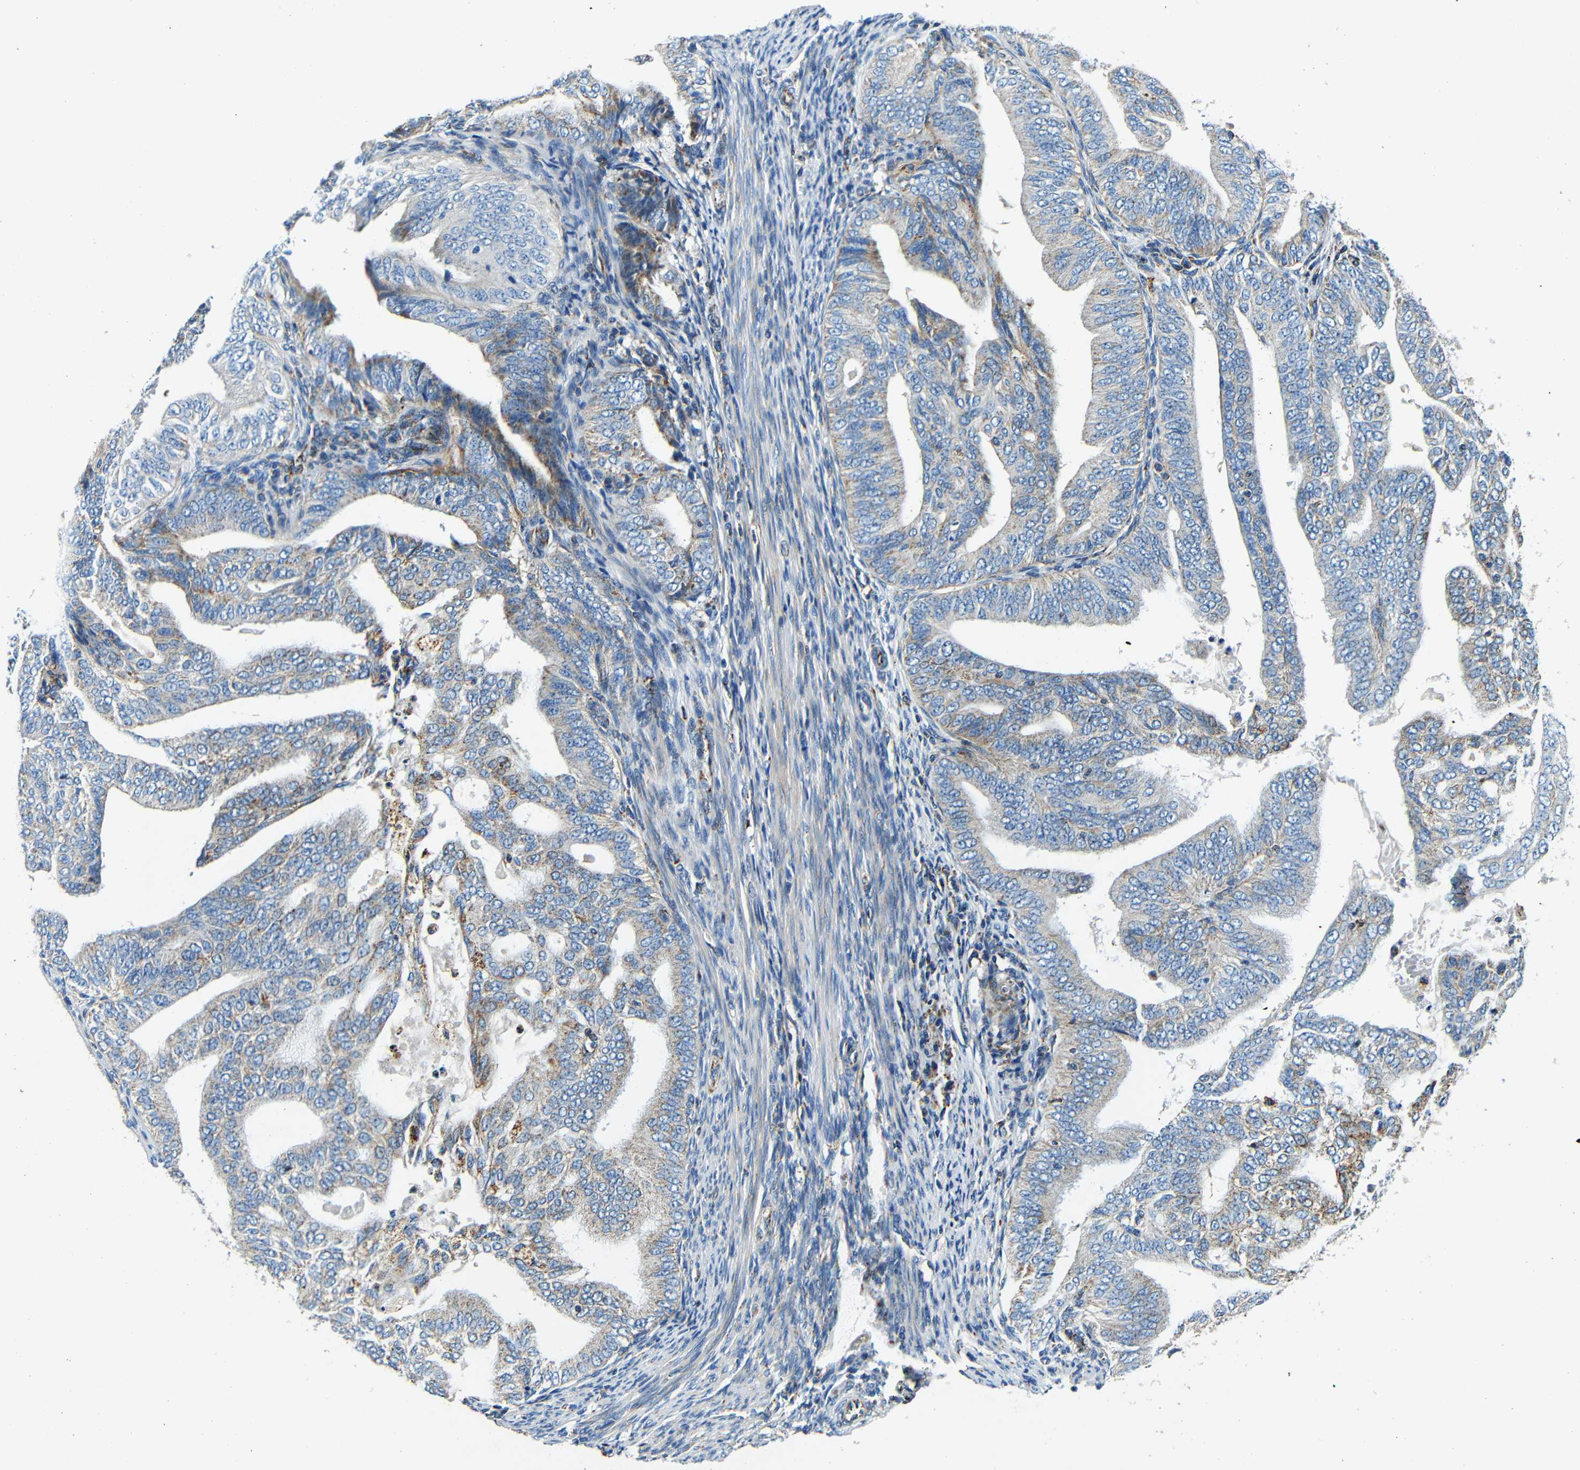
{"staining": {"intensity": "weak", "quantity": "25%-75%", "location": "cytoplasmic/membranous"}, "tissue": "endometrial cancer", "cell_type": "Tumor cells", "image_type": "cancer", "snomed": [{"axis": "morphology", "description": "Adenocarcinoma, NOS"}, {"axis": "topography", "description": "Endometrium"}], "caption": "Immunohistochemistry (DAB (3,3'-diaminobenzidine)) staining of human endometrial cancer (adenocarcinoma) shows weak cytoplasmic/membranous protein staining in approximately 25%-75% of tumor cells.", "gene": "GALNT18", "patient": {"sex": "female", "age": 58}}